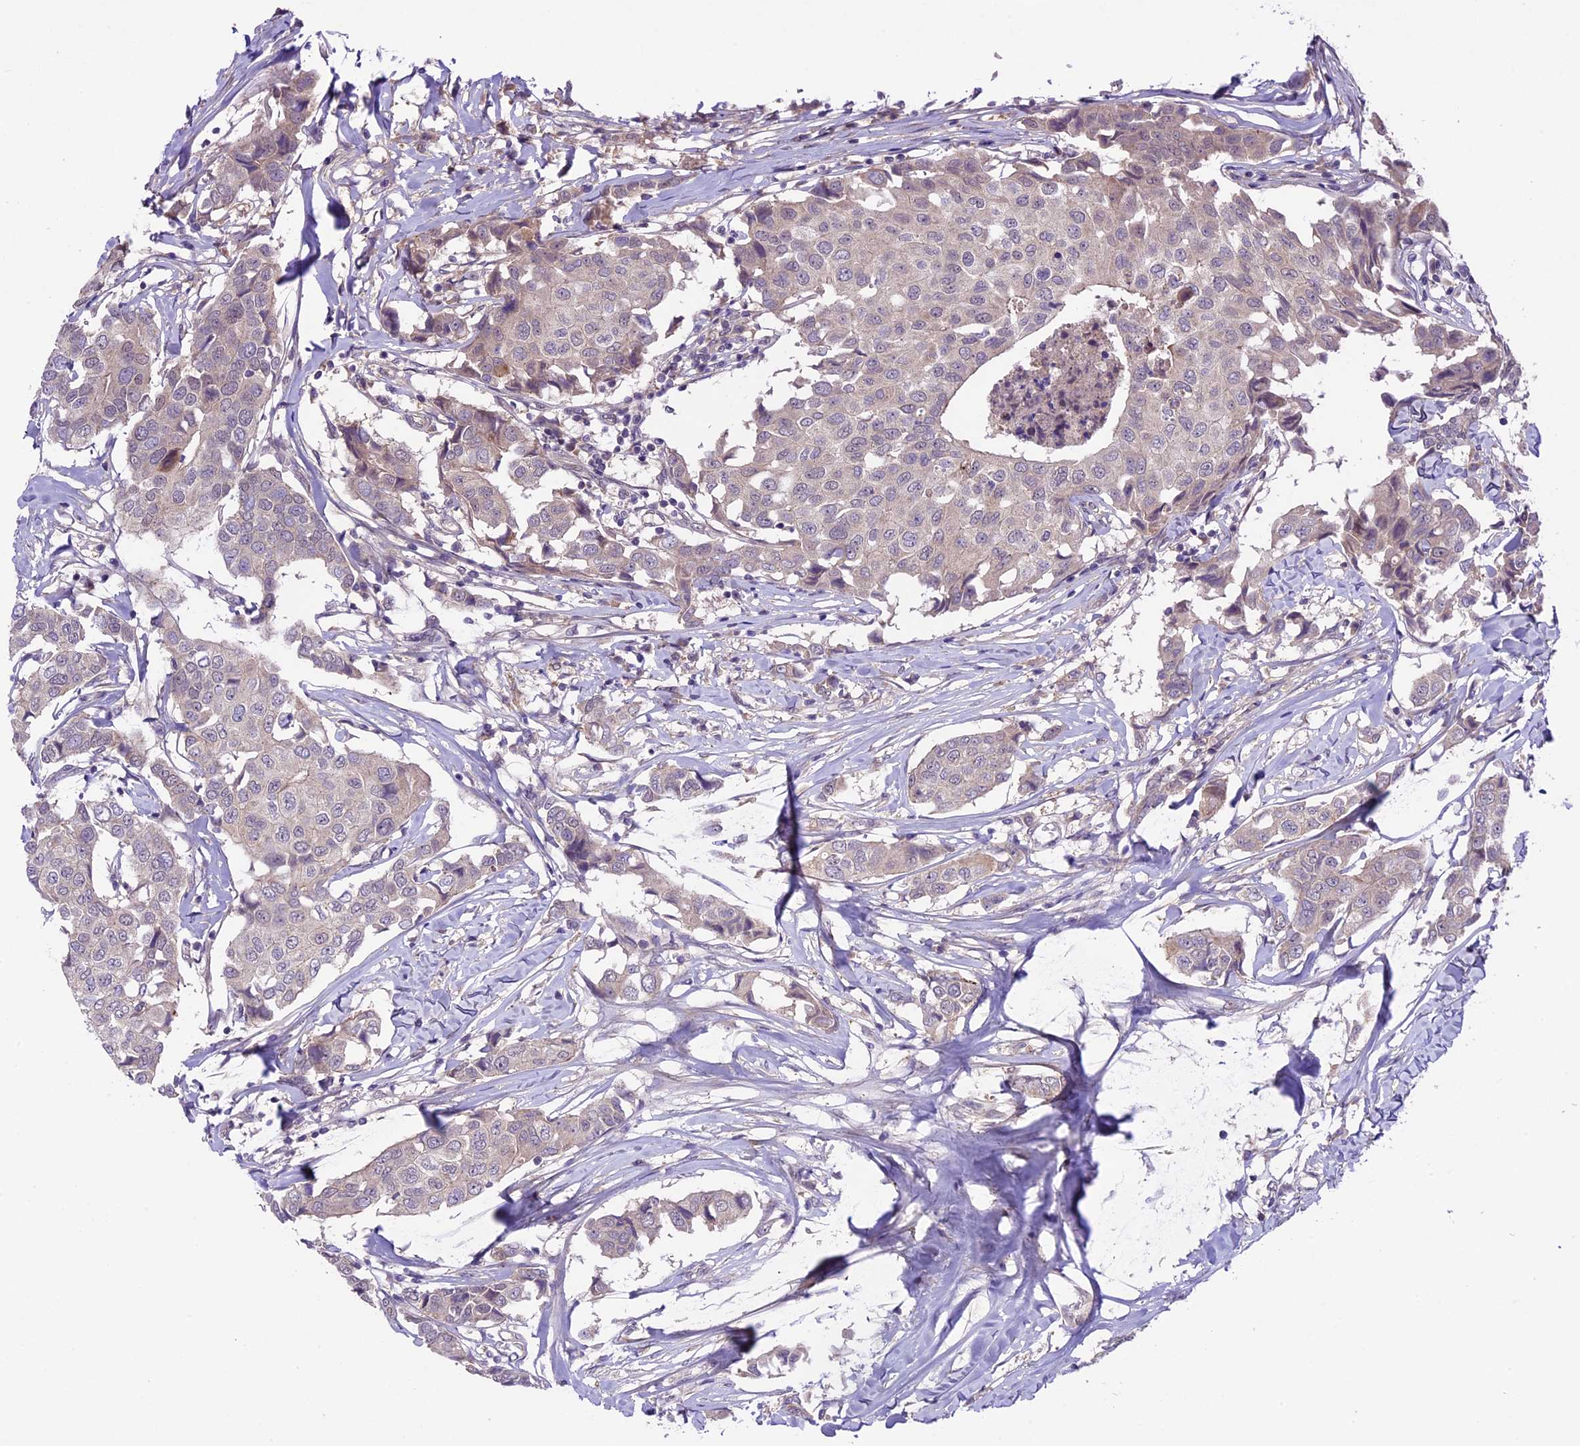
{"staining": {"intensity": "negative", "quantity": "none", "location": "none"}, "tissue": "breast cancer", "cell_type": "Tumor cells", "image_type": "cancer", "snomed": [{"axis": "morphology", "description": "Duct carcinoma"}, {"axis": "topography", "description": "Breast"}], "caption": "Immunohistochemical staining of human breast invasive ductal carcinoma displays no significant expression in tumor cells.", "gene": "SPRED1", "patient": {"sex": "female", "age": 80}}